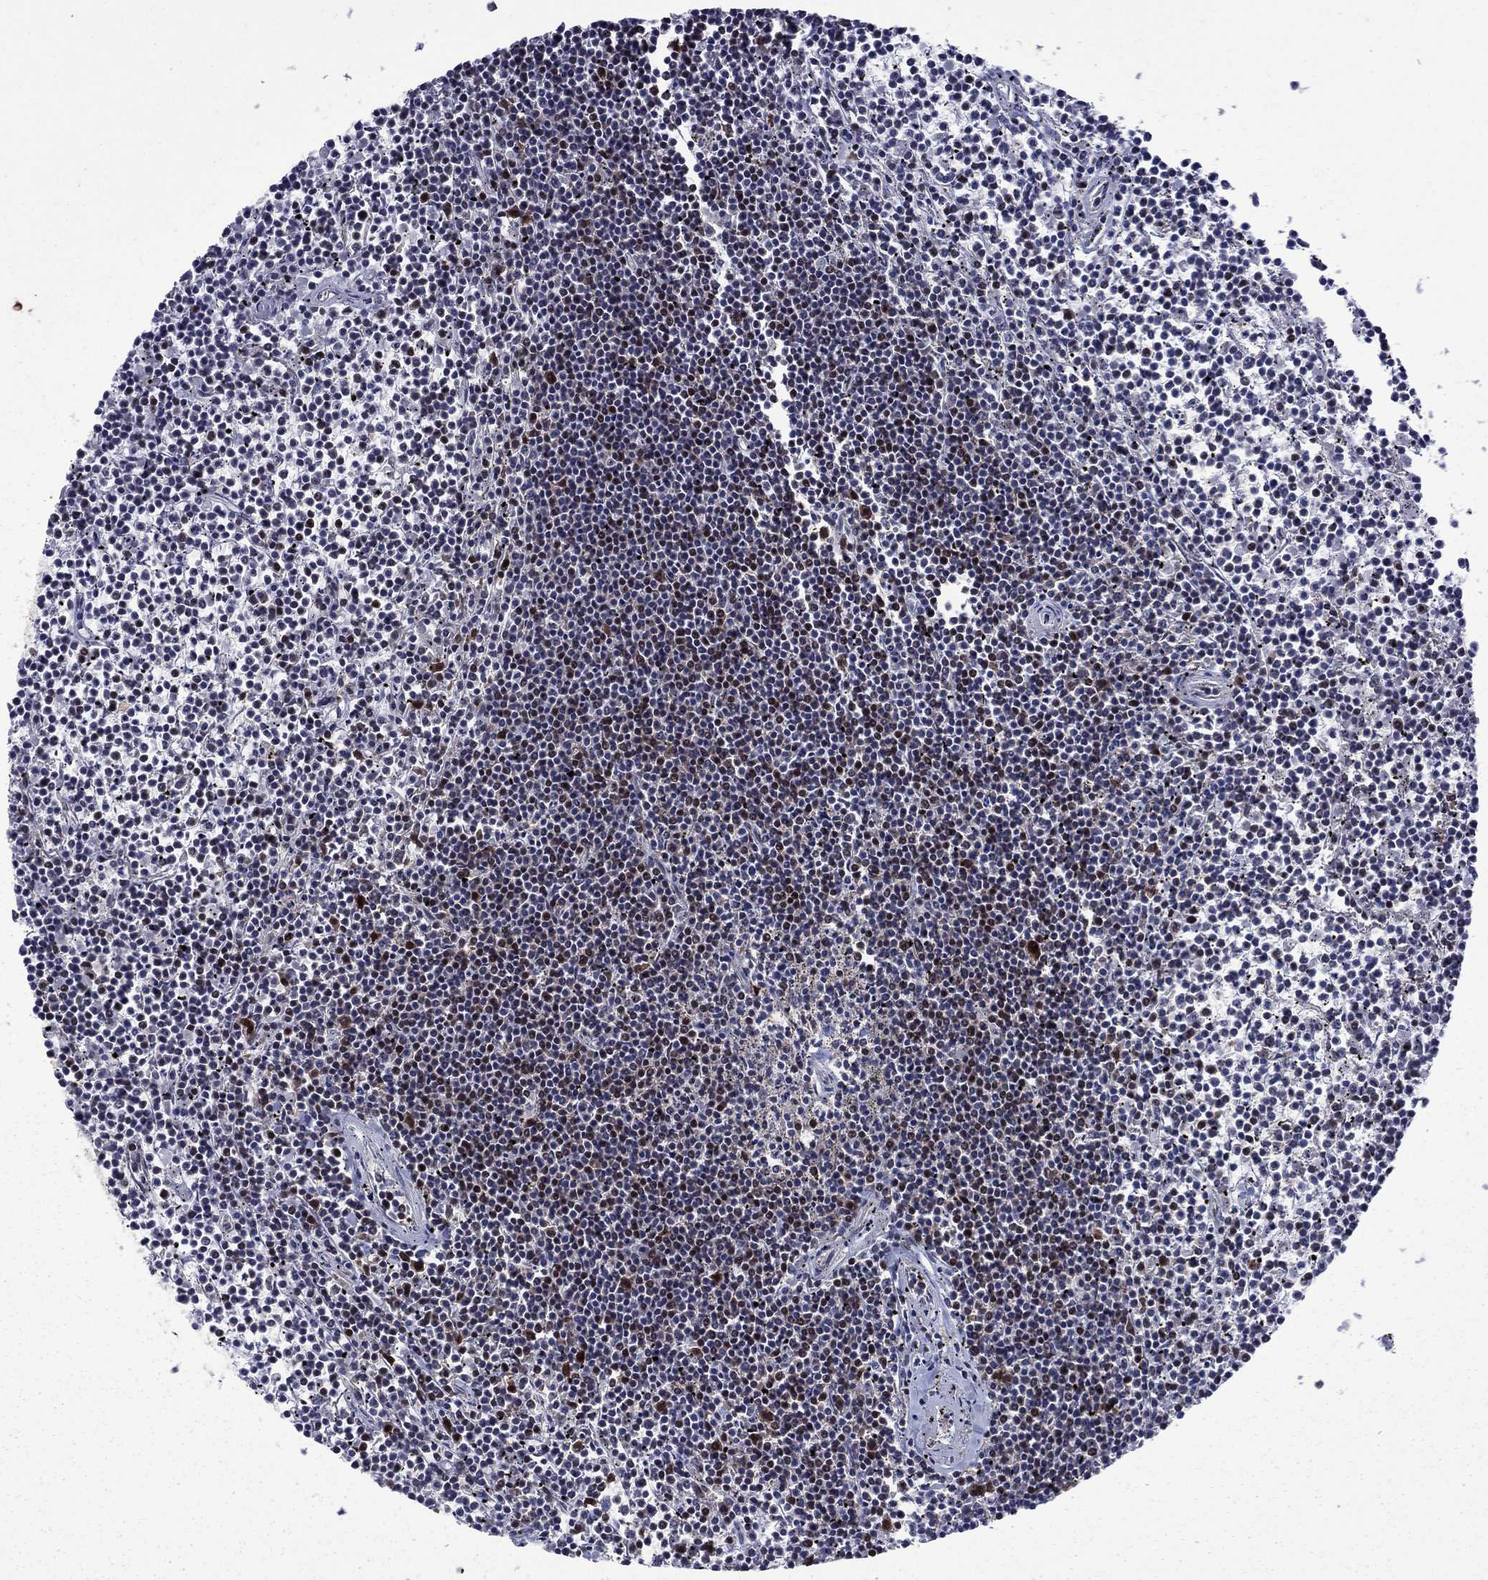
{"staining": {"intensity": "strong", "quantity": "<25%", "location": "nuclear"}, "tissue": "lymphoma", "cell_type": "Tumor cells", "image_type": "cancer", "snomed": [{"axis": "morphology", "description": "Malignant lymphoma, non-Hodgkin's type, Low grade"}, {"axis": "topography", "description": "Spleen"}], "caption": "Immunohistochemistry of malignant lymphoma, non-Hodgkin's type (low-grade) exhibits medium levels of strong nuclear expression in approximately <25% of tumor cells.", "gene": "MED25", "patient": {"sex": "female", "age": 19}}